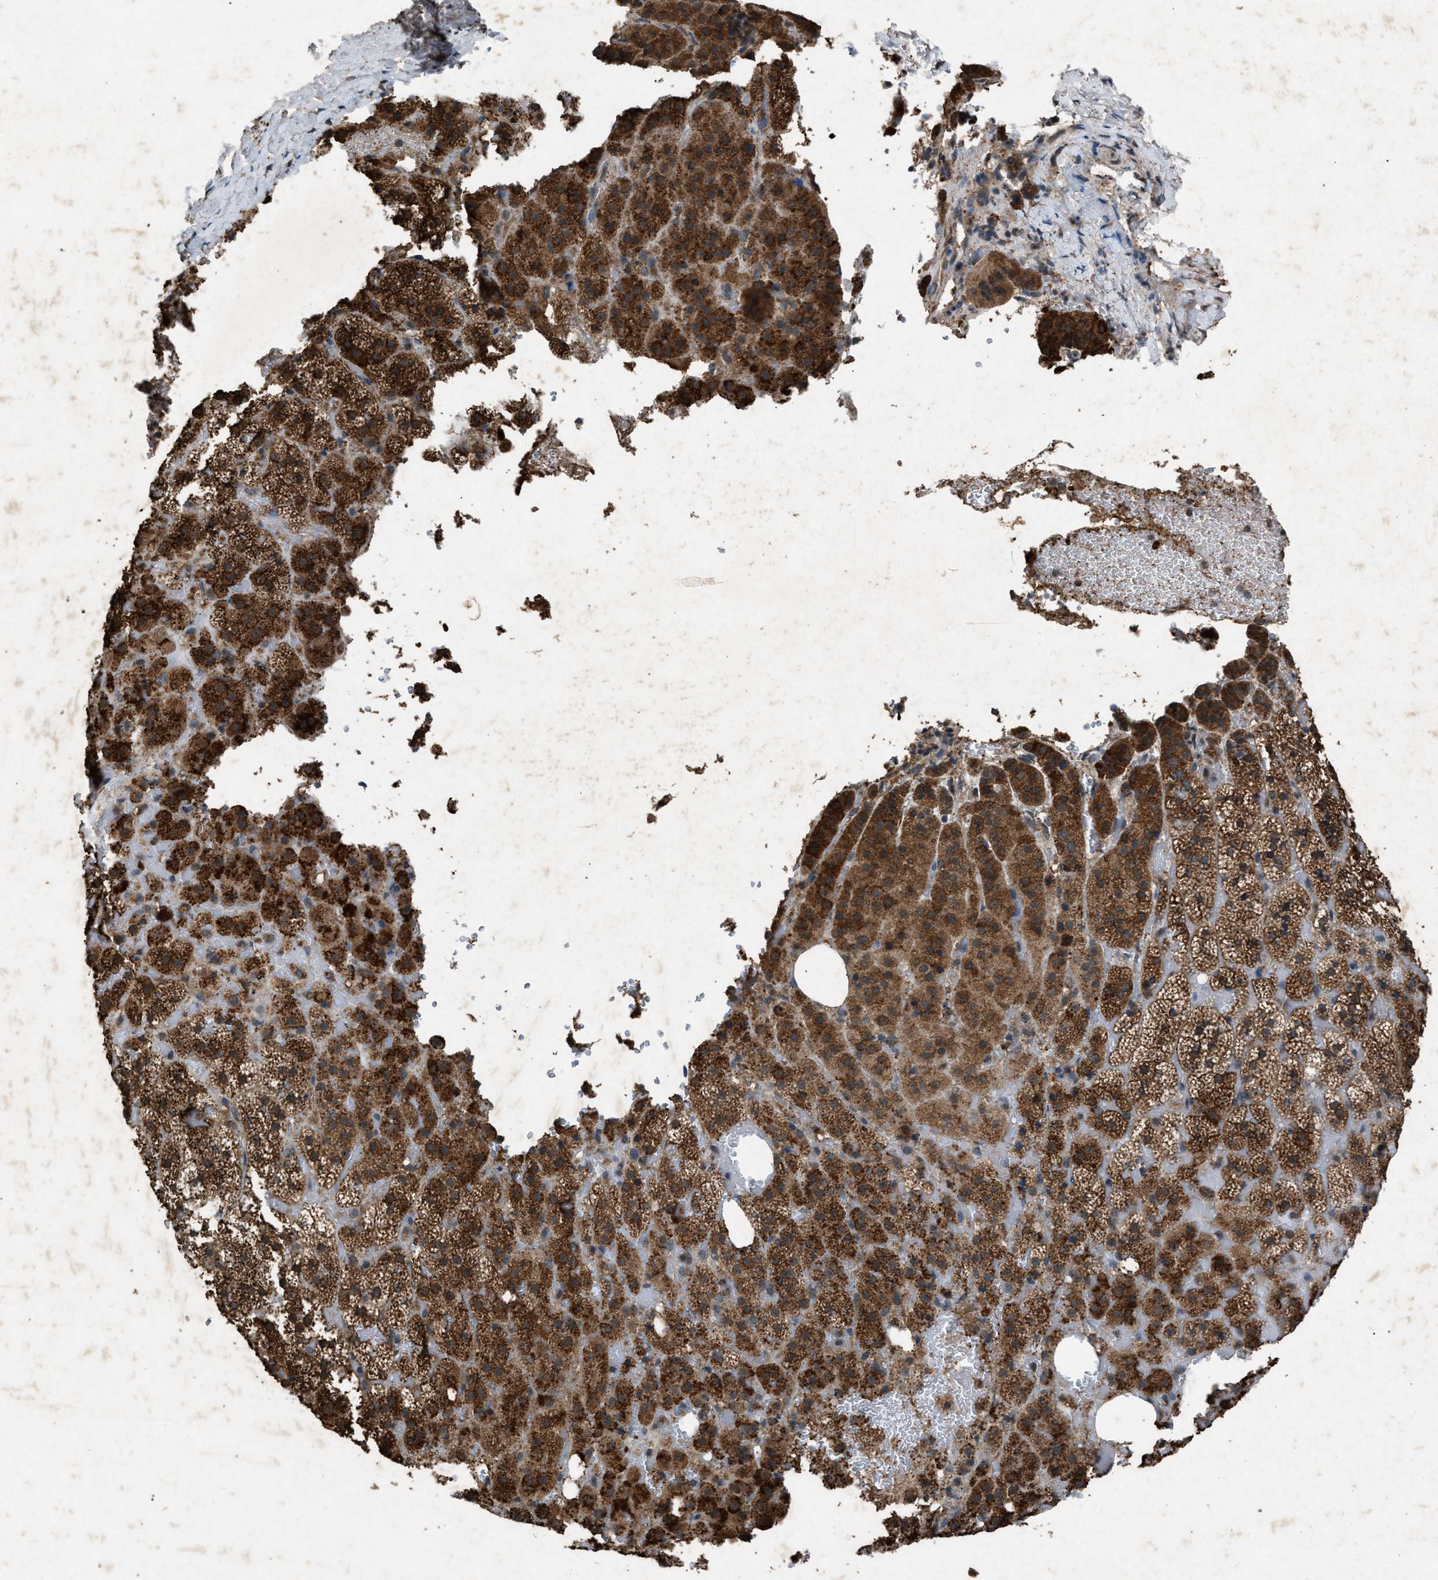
{"staining": {"intensity": "strong", "quantity": ">75%", "location": "cytoplasmic/membranous"}, "tissue": "adrenal gland", "cell_type": "Glandular cells", "image_type": "normal", "snomed": [{"axis": "morphology", "description": "Normal tissue, NOS"}, {"axis": "topography", "description": "Adrenal gland"}], "caption": "This is a micrograph of IHC staining of normal adrenal gland, which shows strong staining in the cytoplasmic/membranous of glandular cells.", "gene": "PSMD1", "patient": {"sex": "female", "age": 59}}